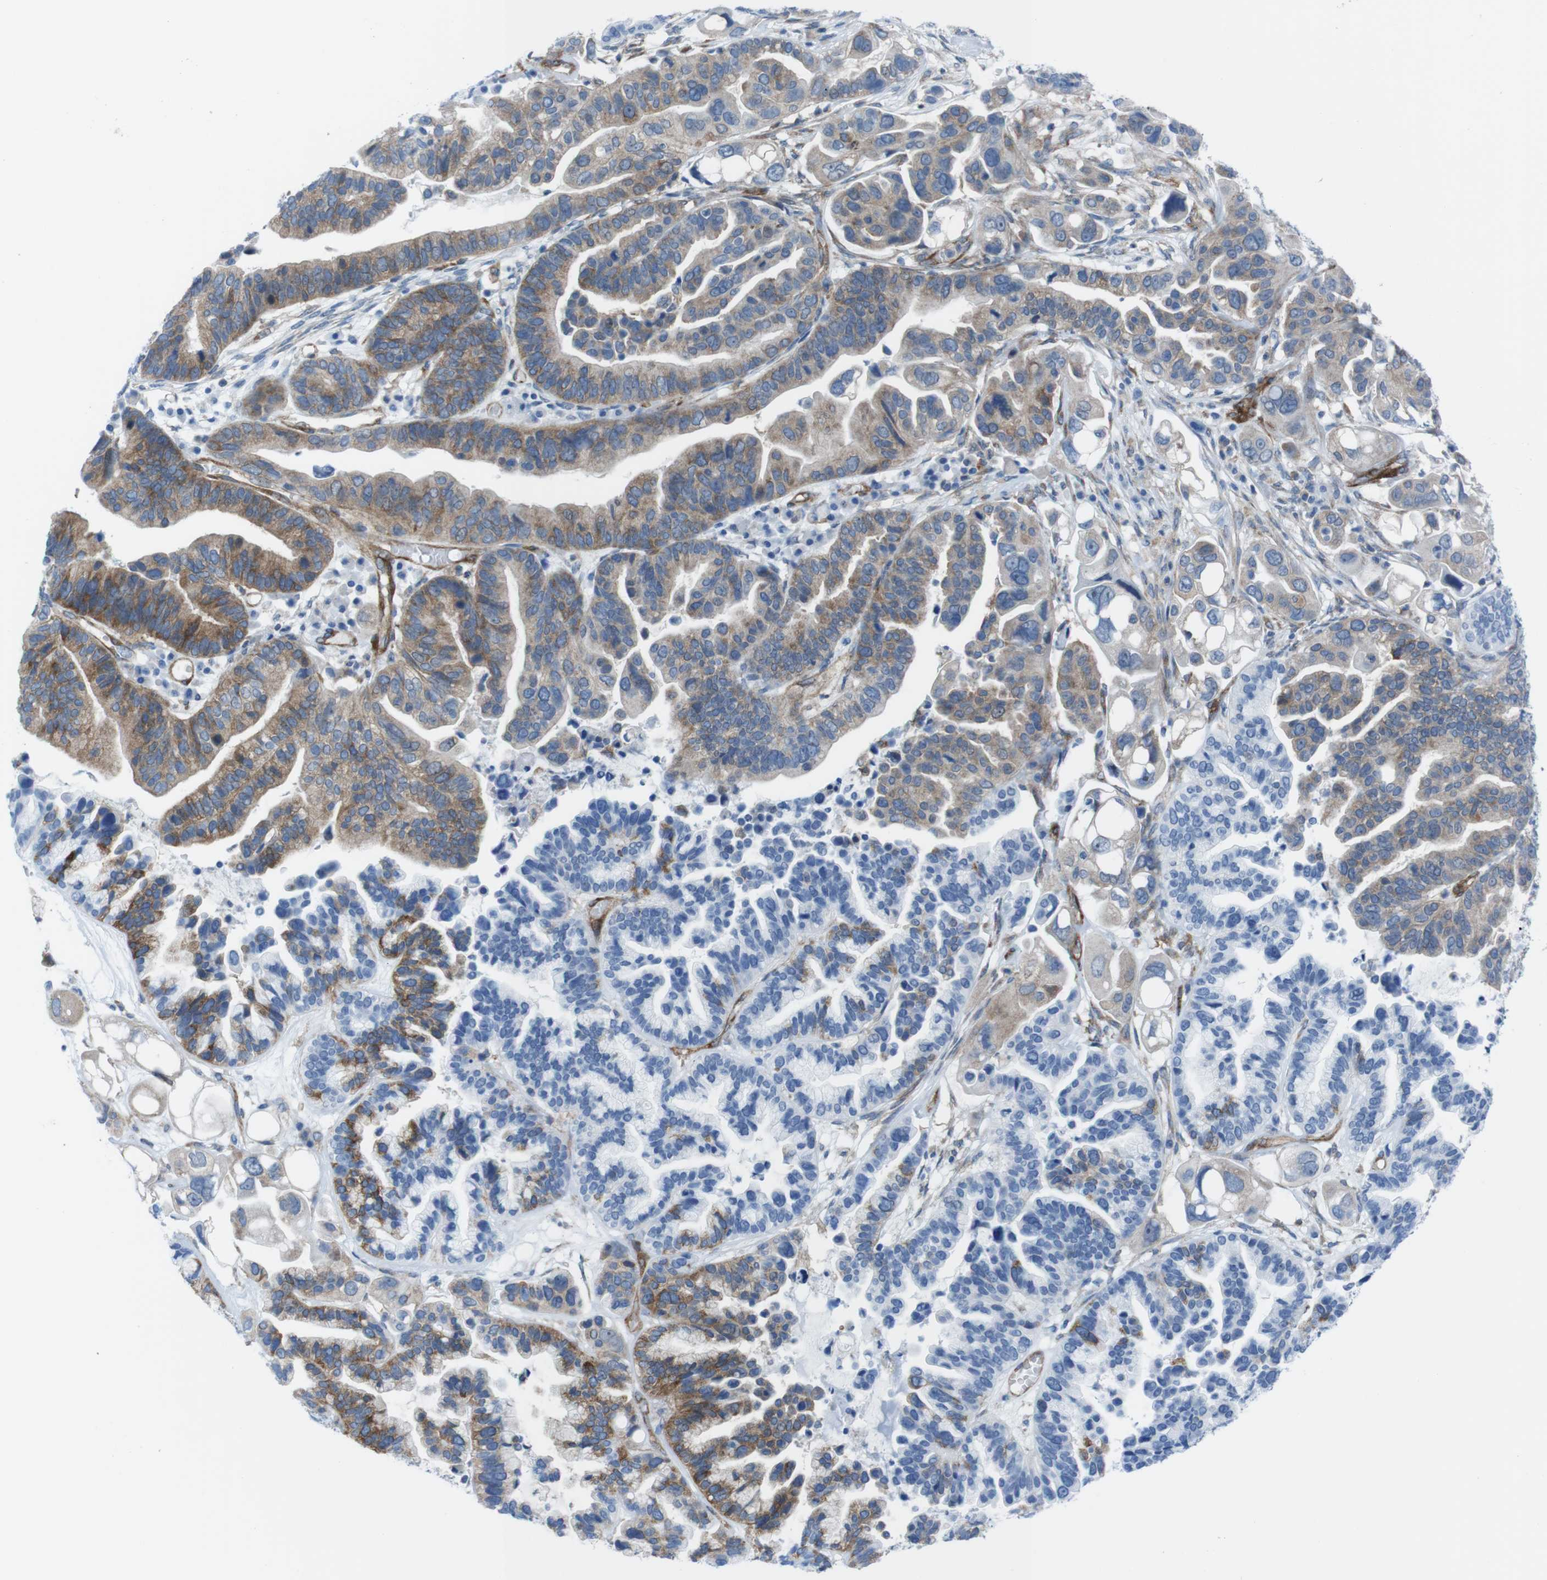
{"staining": {"intensity": "moderate", "quantity": ">75%", "location": "cytoplasmic/membranous"}, "tissue": "ovarian cancer", "cell_type": "Tumor cells", "image_type": "cancer", "snomed": [{"axis": "morphology", "description": "Cystadenocarcinoma, serous, NOS"}, {"axis": "topography", "description": "Ovary"}], "caption": "Immunohistochemical staining of ovarian cancer (serous cystadenocarcinoma) displays moderate cytoplasmic/membranous protein positivity in about >75% of tumor cells. Immunohistochemistry (ihc) stains the protein of interest in brown and the nuclei are stained blue.", "gene": "DIAPH2", "patient": {"sex": "female", "age": 56}}